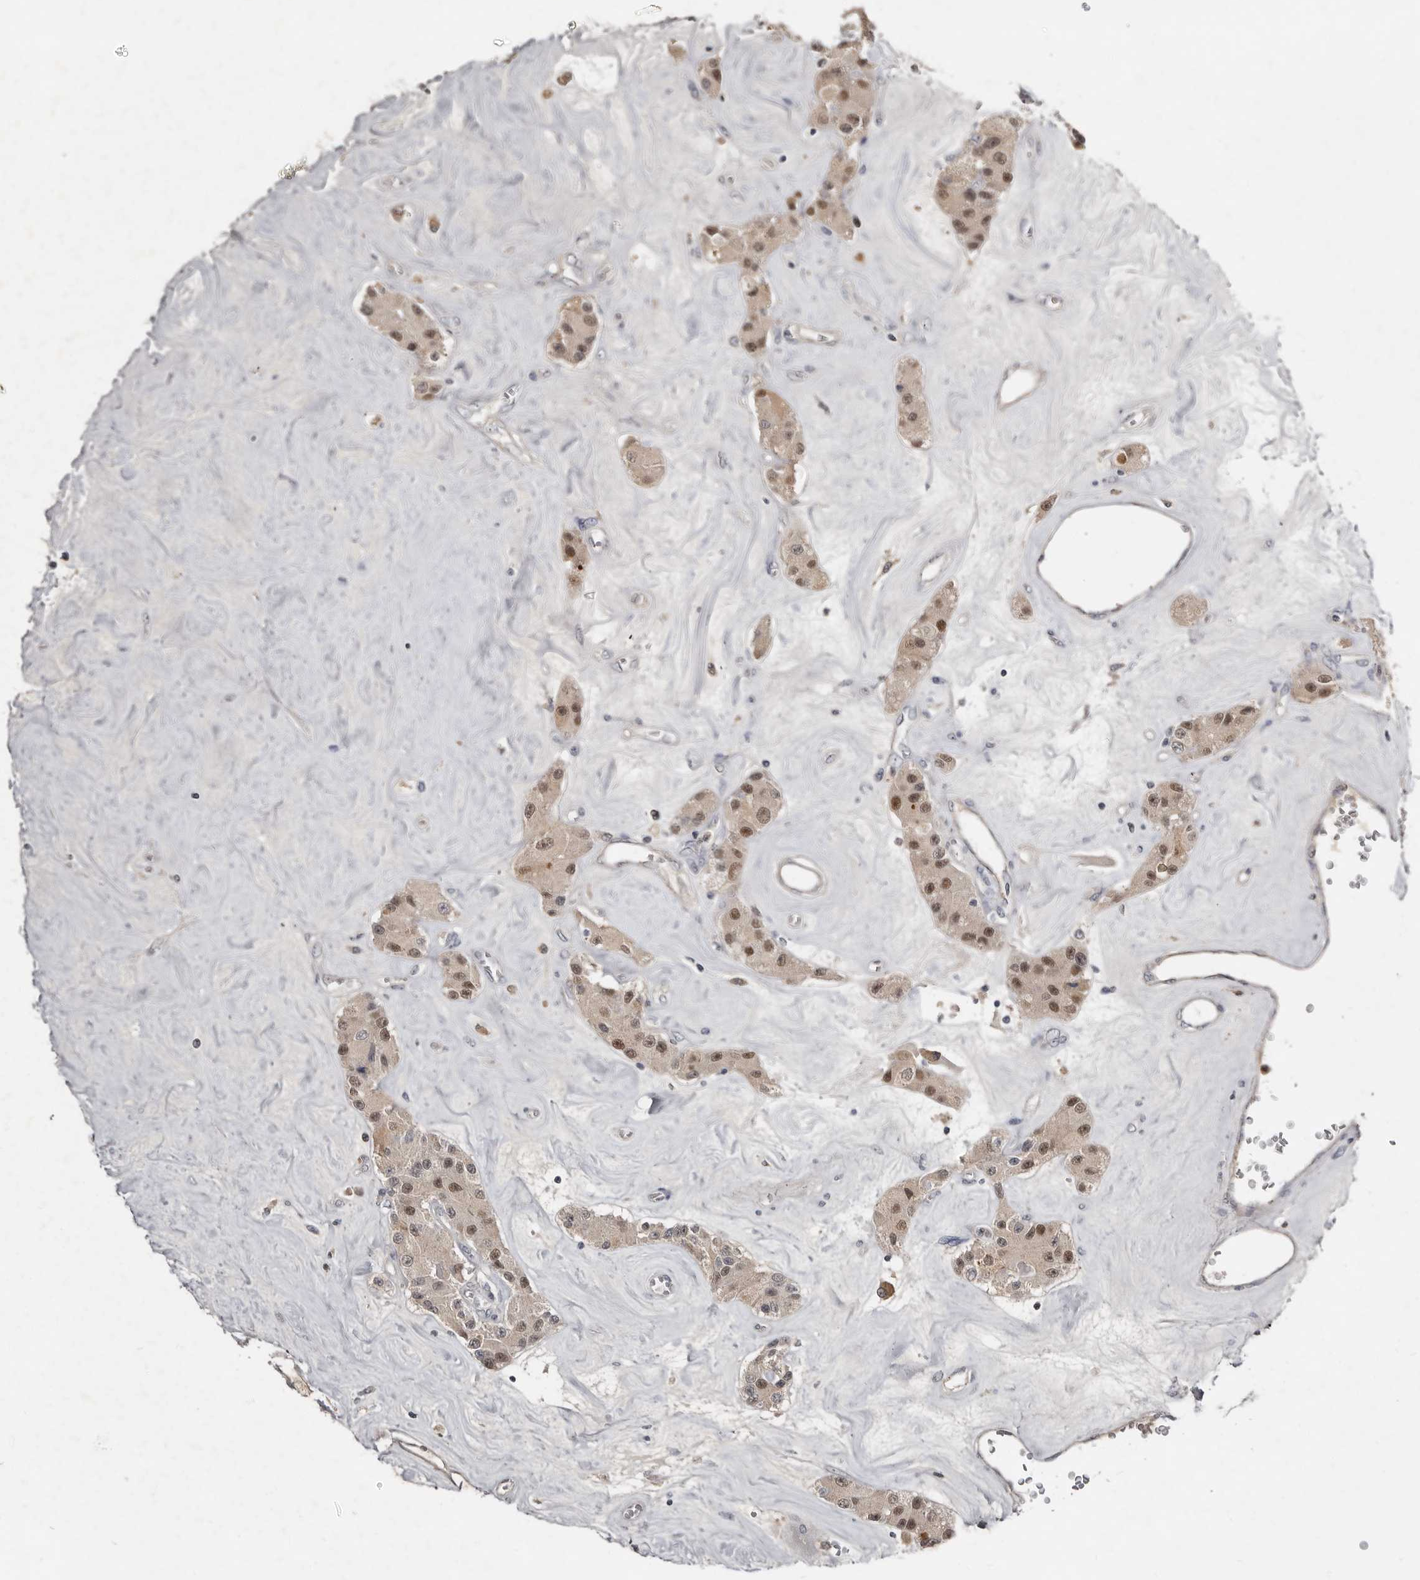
{"staining": {"intensity": "moderate", "quantity": ">75%", "location": "nuclear"}, "tissue": "carcinoid", "cell_type": "Tumor cells", "image_type": "cancer", "snomed": [{"axis": "morphology", "description": "Carcinoid, malignant, NOS"}, {"axis": "topography", "description": "Pancreas"}], "caption": "Brown immunohistochemical staining in human carcinoid (malignant) demonstrates moderate nuclear staining in approximately >75% of tumor cells.", "gene": "RBKS", "patient": {"sex": "male", "age": 41}}